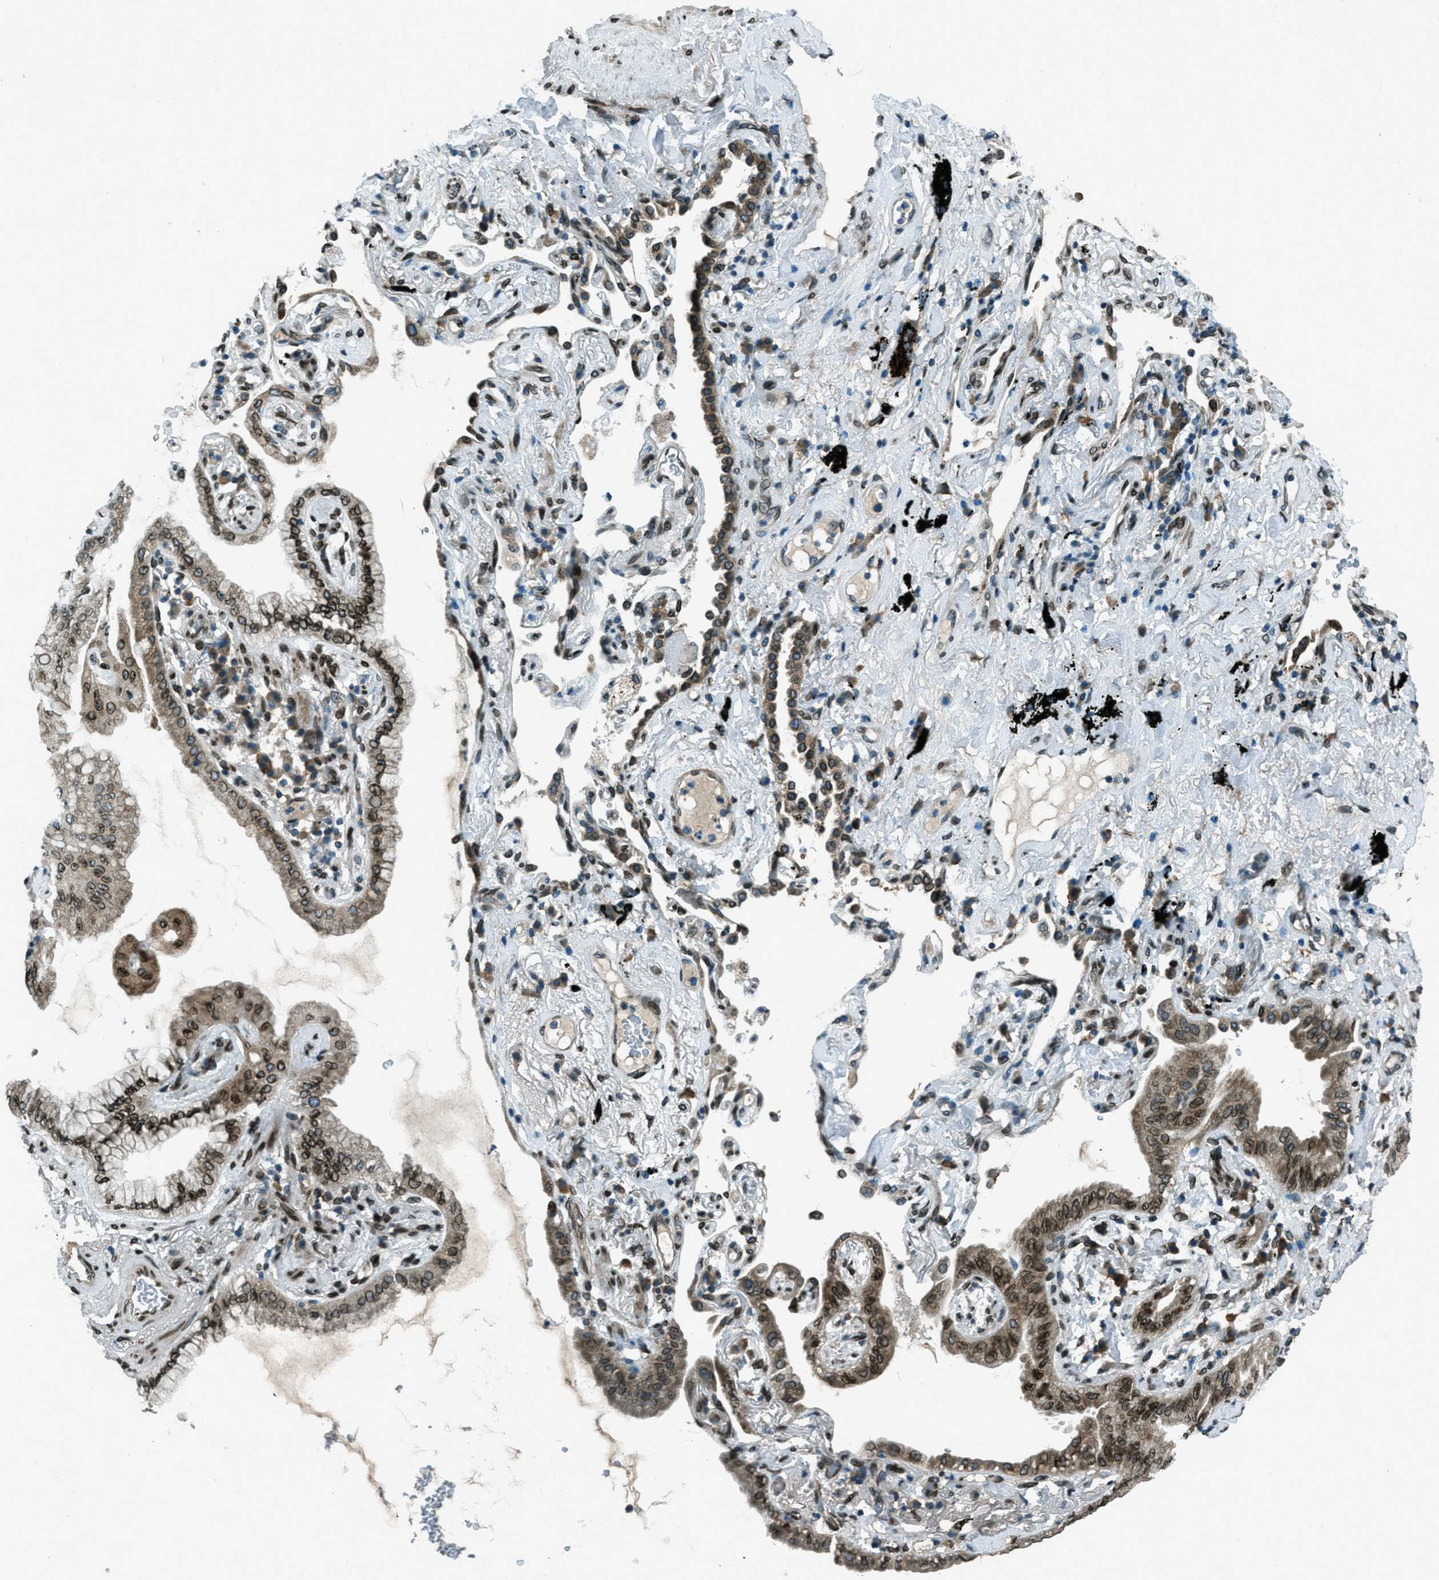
{"staining": {"intensity": "moderate", "quantity": ">75%", "location": "cytoplasmic/membranous,nuclear"}, "tissue": "lung cancer", "cell_type": "Tumor cells", "image_type": "cancer", "snomed": [{"axis": "morphology", "description": "Normal tissue, NOS"}, {"axis": "morphology", "description": "Adenocarcinoma, NOS"}, {"axis": "topography", "description": "Bronchus"}, {"axis": "topography", "description": "Lung"}], "caption": "Protein staining of lung cancer tissue demonstrates moderate cytoplasmic/membranous and nuclear positivity in about >75% of tumor cells. (DAB IHC with brightfield microscopy, high magnification).", "gene": "LEMD2", "patient": {"sex": "female", "age": 70}}